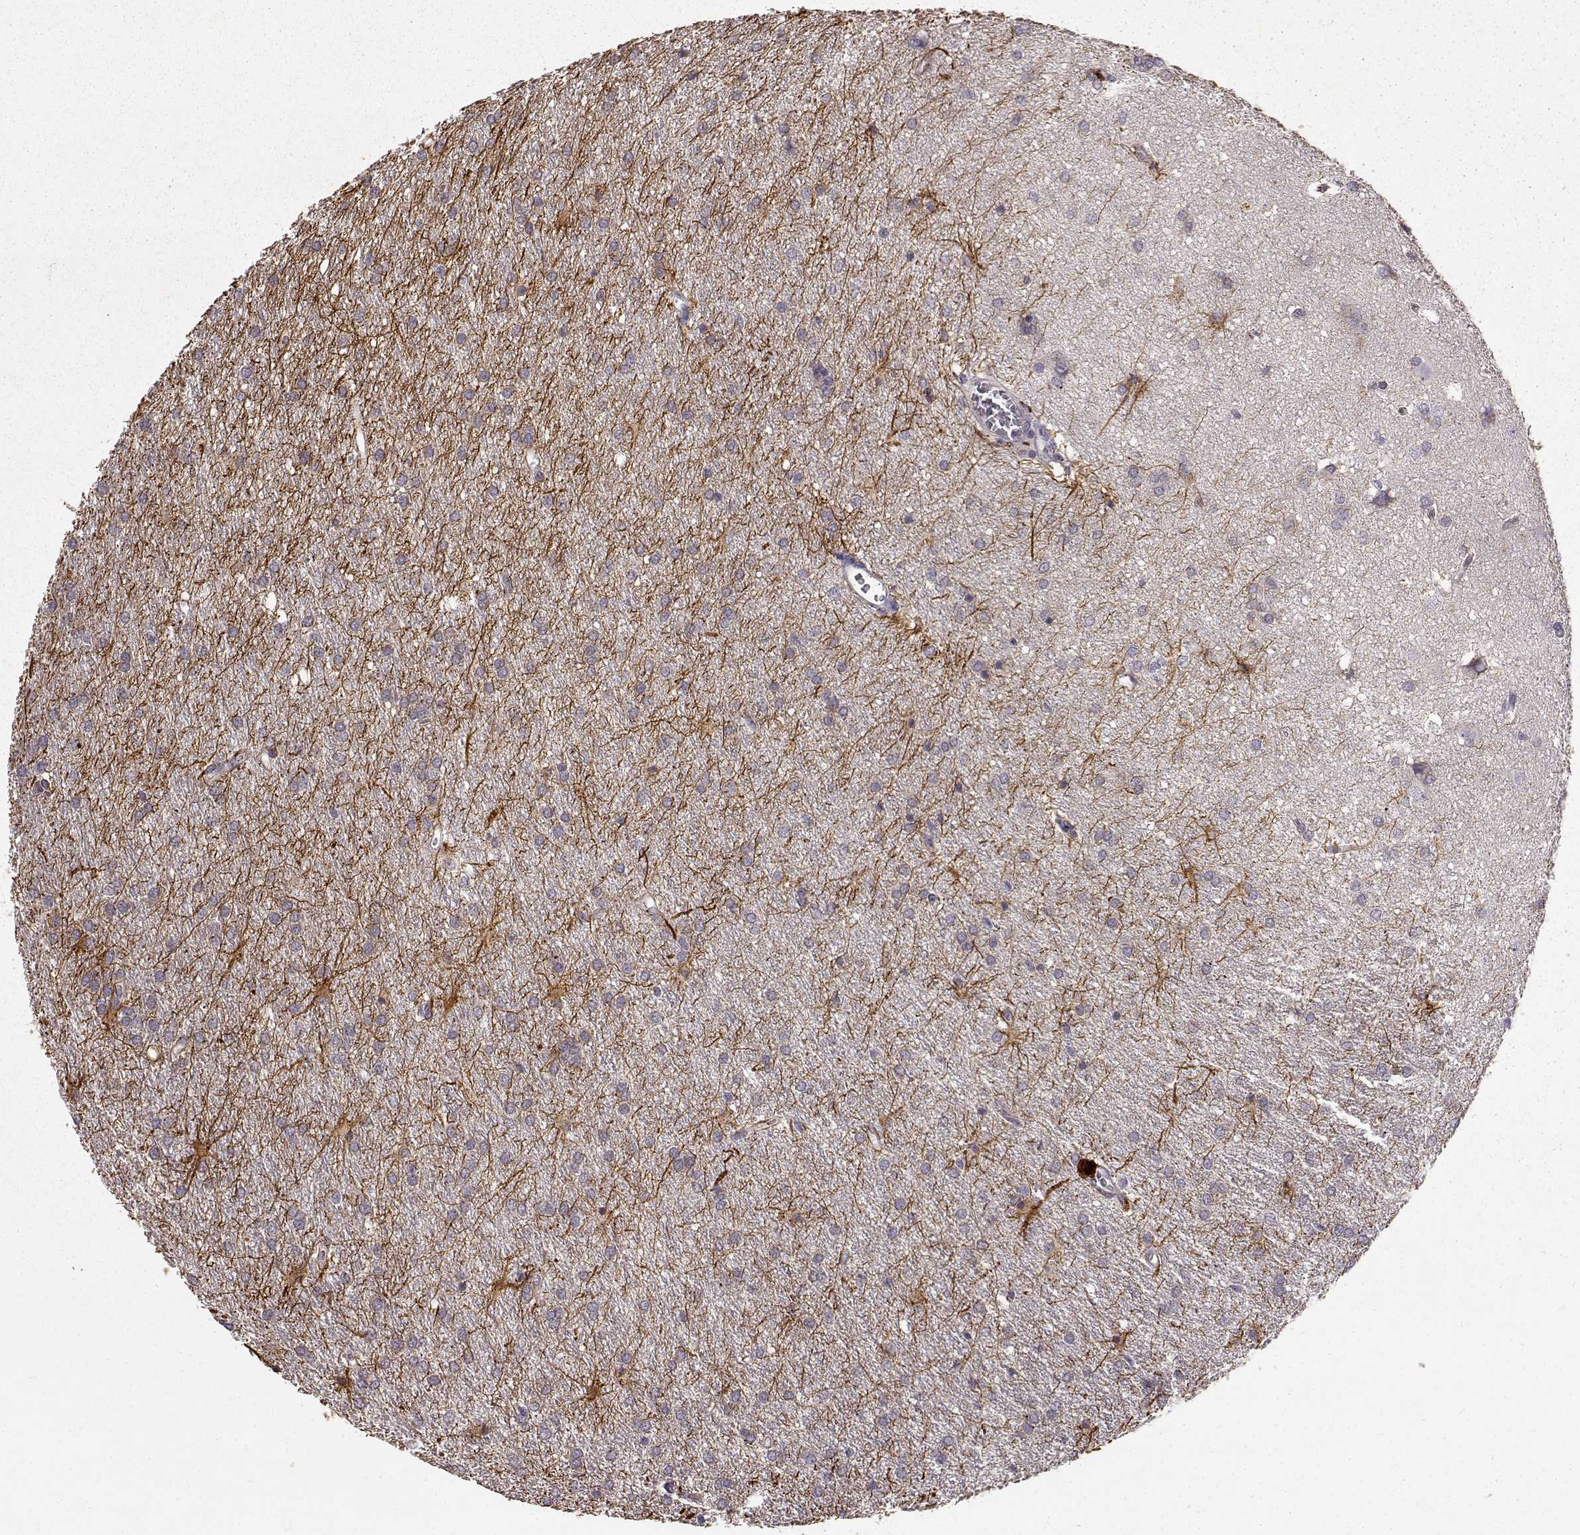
{"staining": {"intensity": "negative", "quantity": "none", "location": "none"}, "tissue": "glioma", "cell_type": "Tumor cells", "image_type": "cancer", "snomed": [{"axis": "morphology", "description": "Glioma, malignant, Low grade"}, {"axis": "topography", "description": "Brain"}], "caption": "DAB immunohistochemical staining of malignant glioma (low-grade) reveals no significant staining in tumor cells. (Stains: DAB (3,3'-diaminobenzidine) IHC with hematoxylin counter stain, Microscopy: brightfield microscopy at high magnification).", "gene": "ERBB3", "patient": {"sex": "female", "age": 32}}